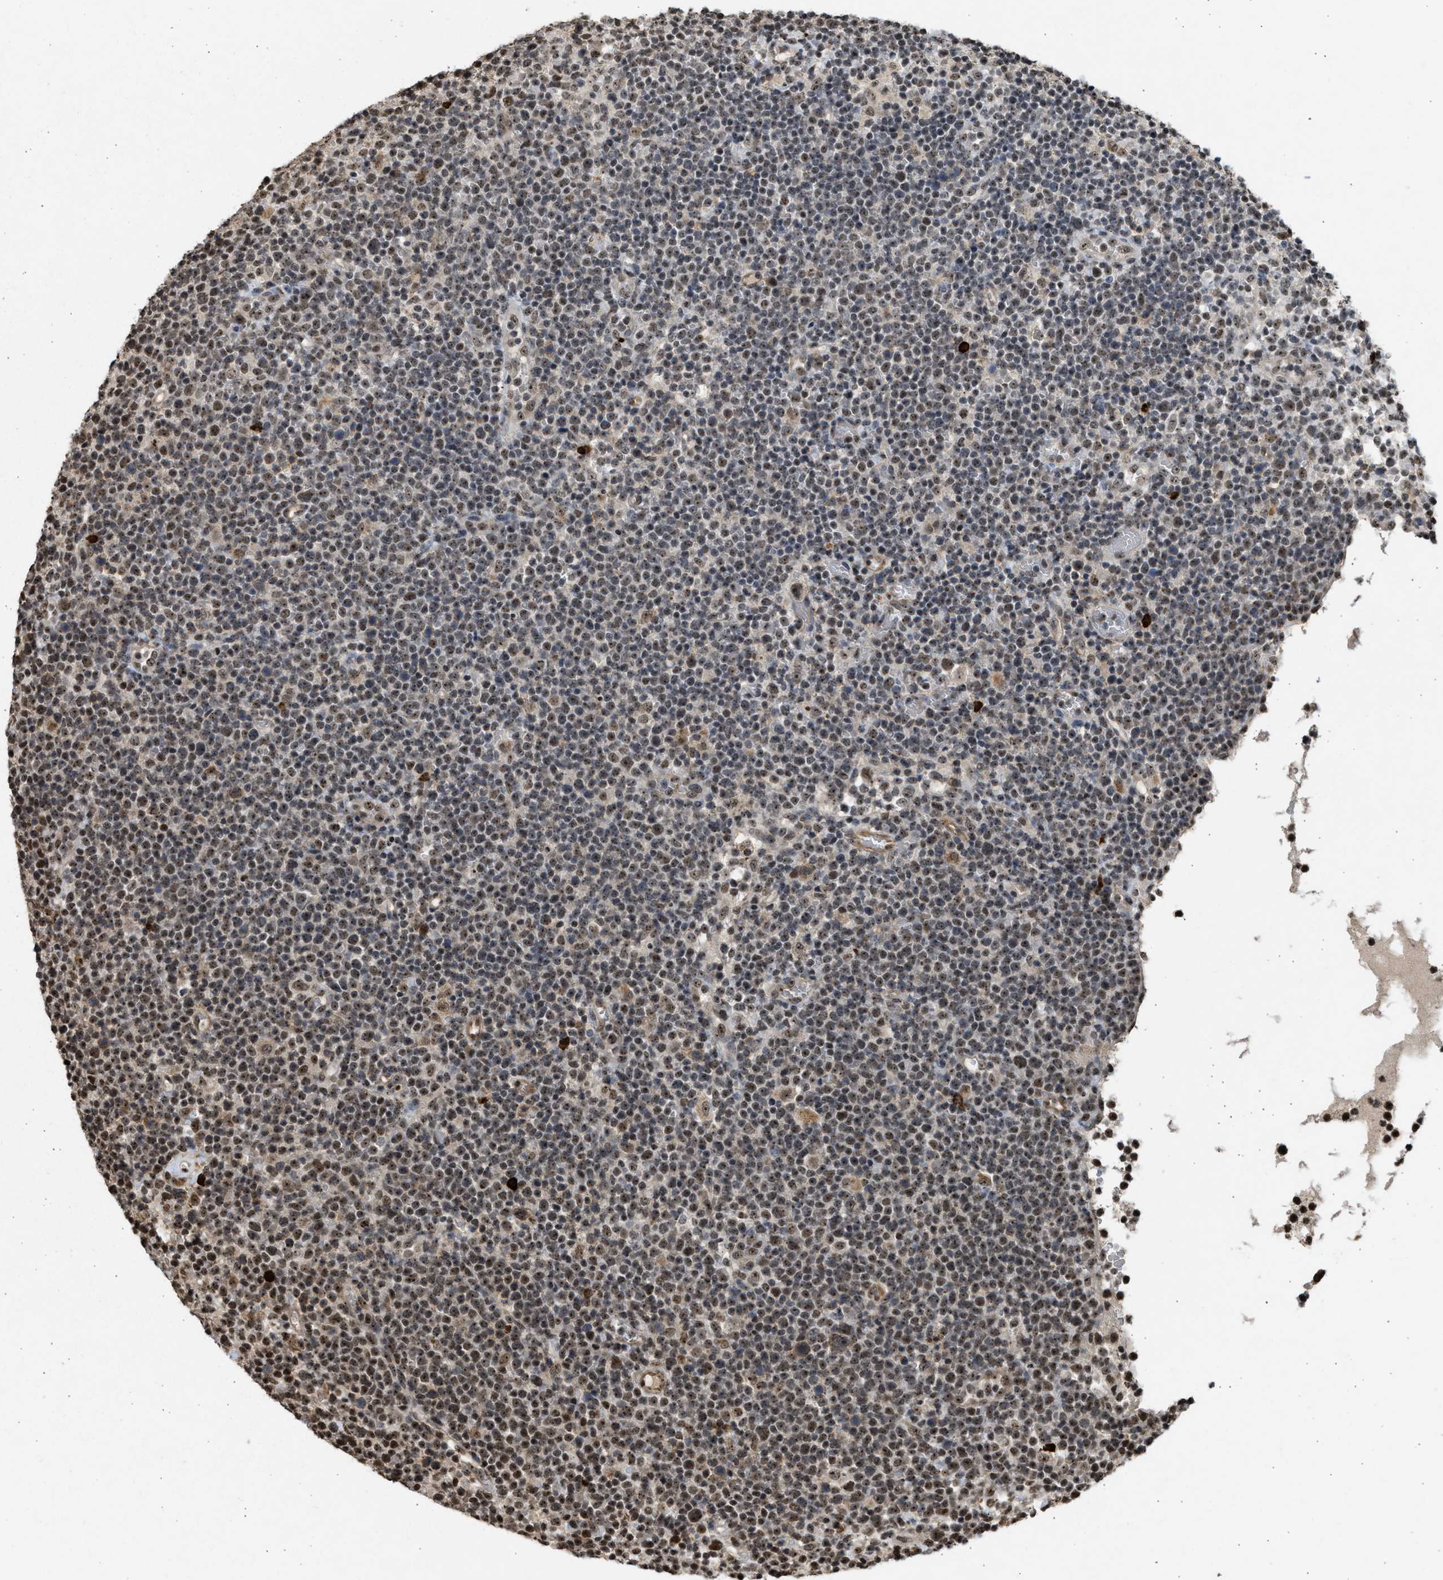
{"staining": {"intensity": "moderate", "quantity": ">75%", "location": "nuclear"}, "tissue": "lymphoma", "cell_type": "Tumor cells", "image_type": "cancer", "snomed": [{"axis": "morphology", "description": "Malignant lymphoma, non-Hodgkin's type, High grade"}, {"axis": "topography", "description": "Lymph node"}], "caption": "A brown stain highlights moderate nuclear positivity of a protein in human lymphoma tumor cells. (DAB = brown stain, brightfield microscopy at high magnification).", "gene": "TFDP2", "patient": {"sex": "male", "age": 61}}